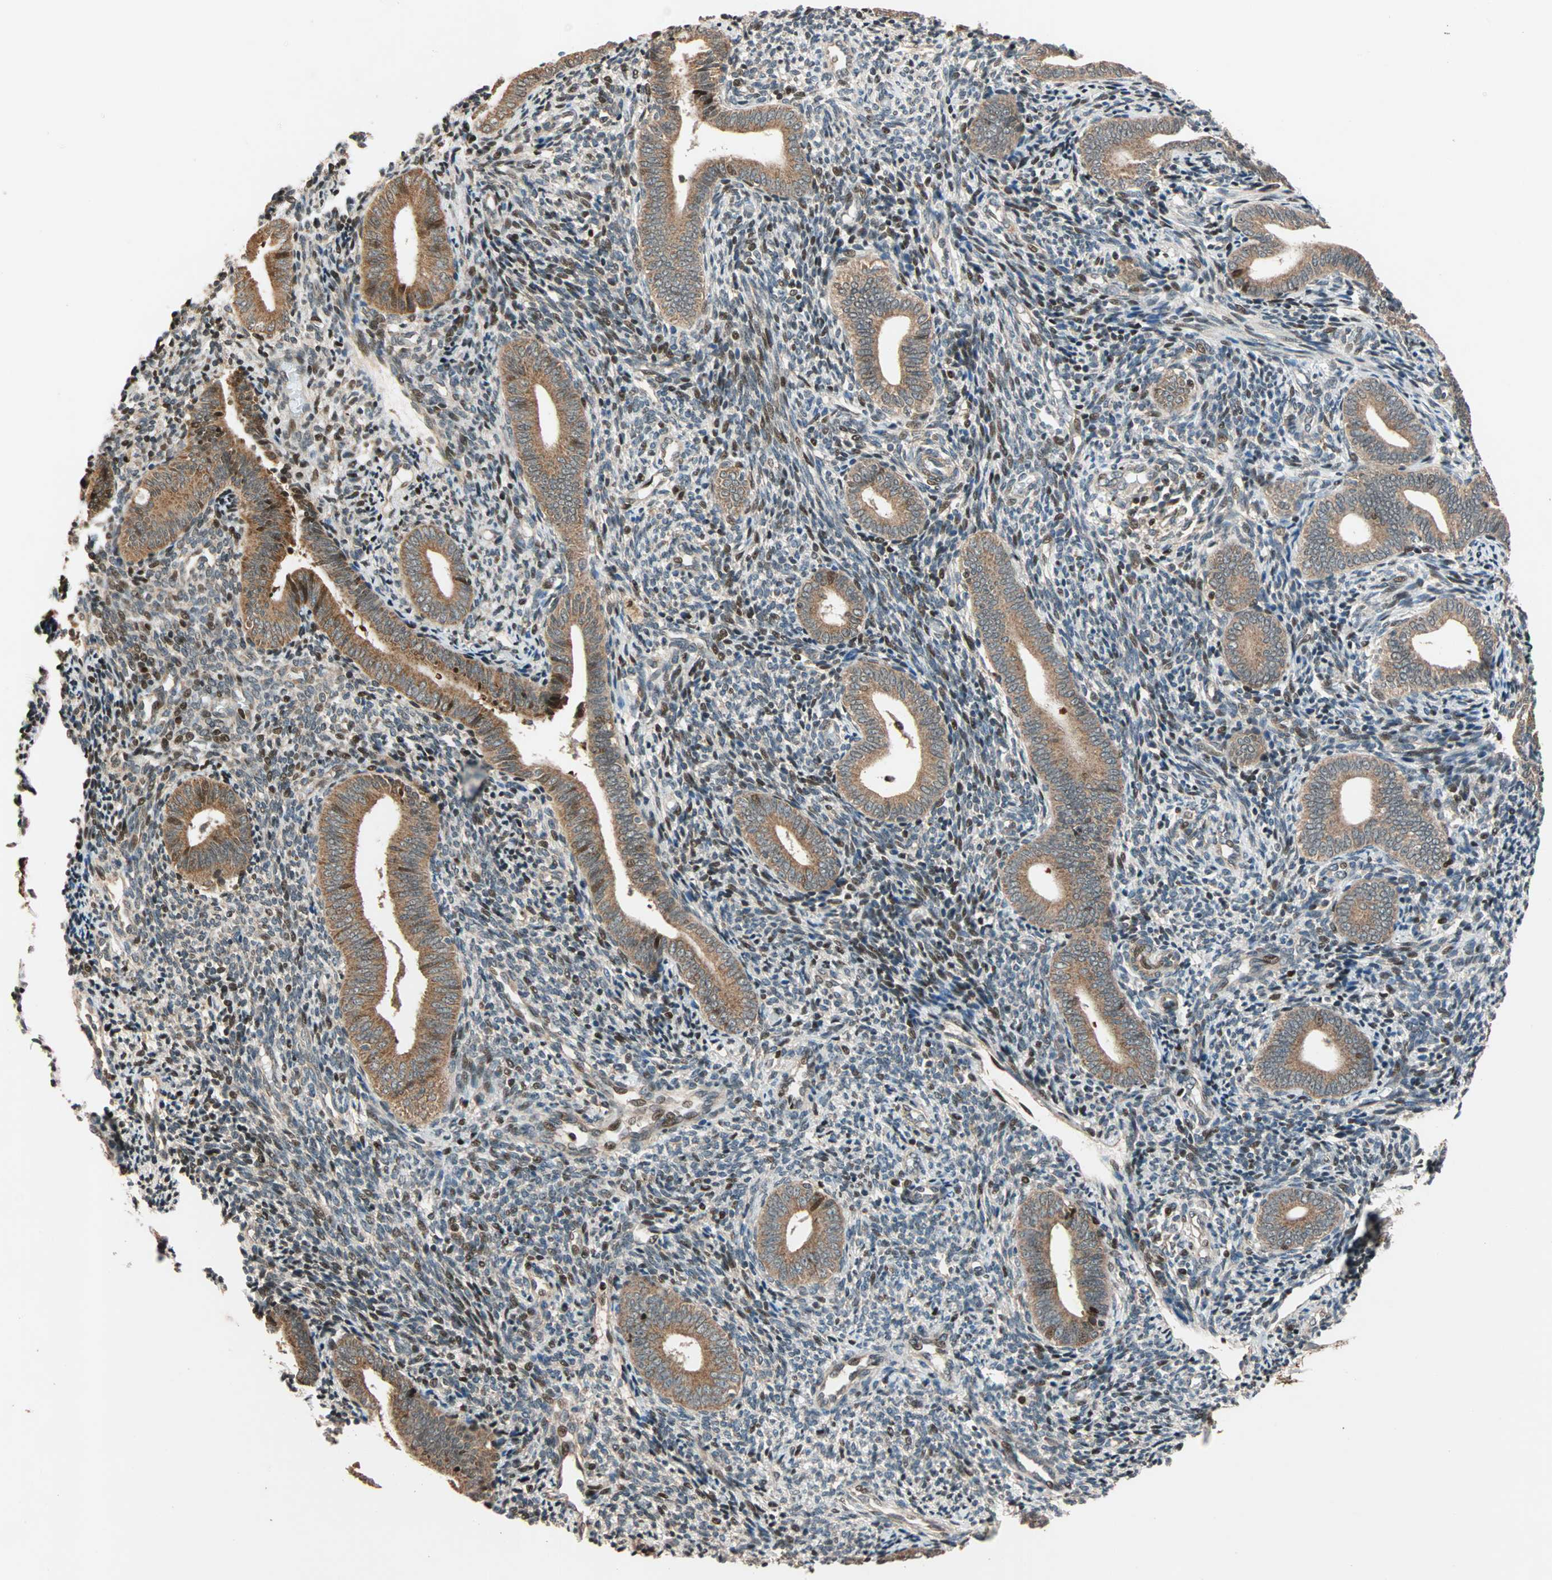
{"staining": {"intensity": "strong", "quantity": "25%-75%", "location": "cytoplasmic/membranous,nuclear"}, "tissue": "endometrium", "cell_type": "Cells in endometrial stroma", "image_type": "normal", "snomed": [{"axis": "morphology", "description": "Normal tissue, NOS"}, {"axis": "topography", "description": "Uterus"}, {"axis": "topography", "description": "Endometrium"}], "caption": "Immunohistochemical staining of unremarkable human endometrium reveals 25%-75% levels of strong cytoplasmic/membranous,nuclear protein expression in about 25%-75% of cells in endometrial stroma.", "gene": "HECW1", "patient": {"sex": "female", "age": 33}}